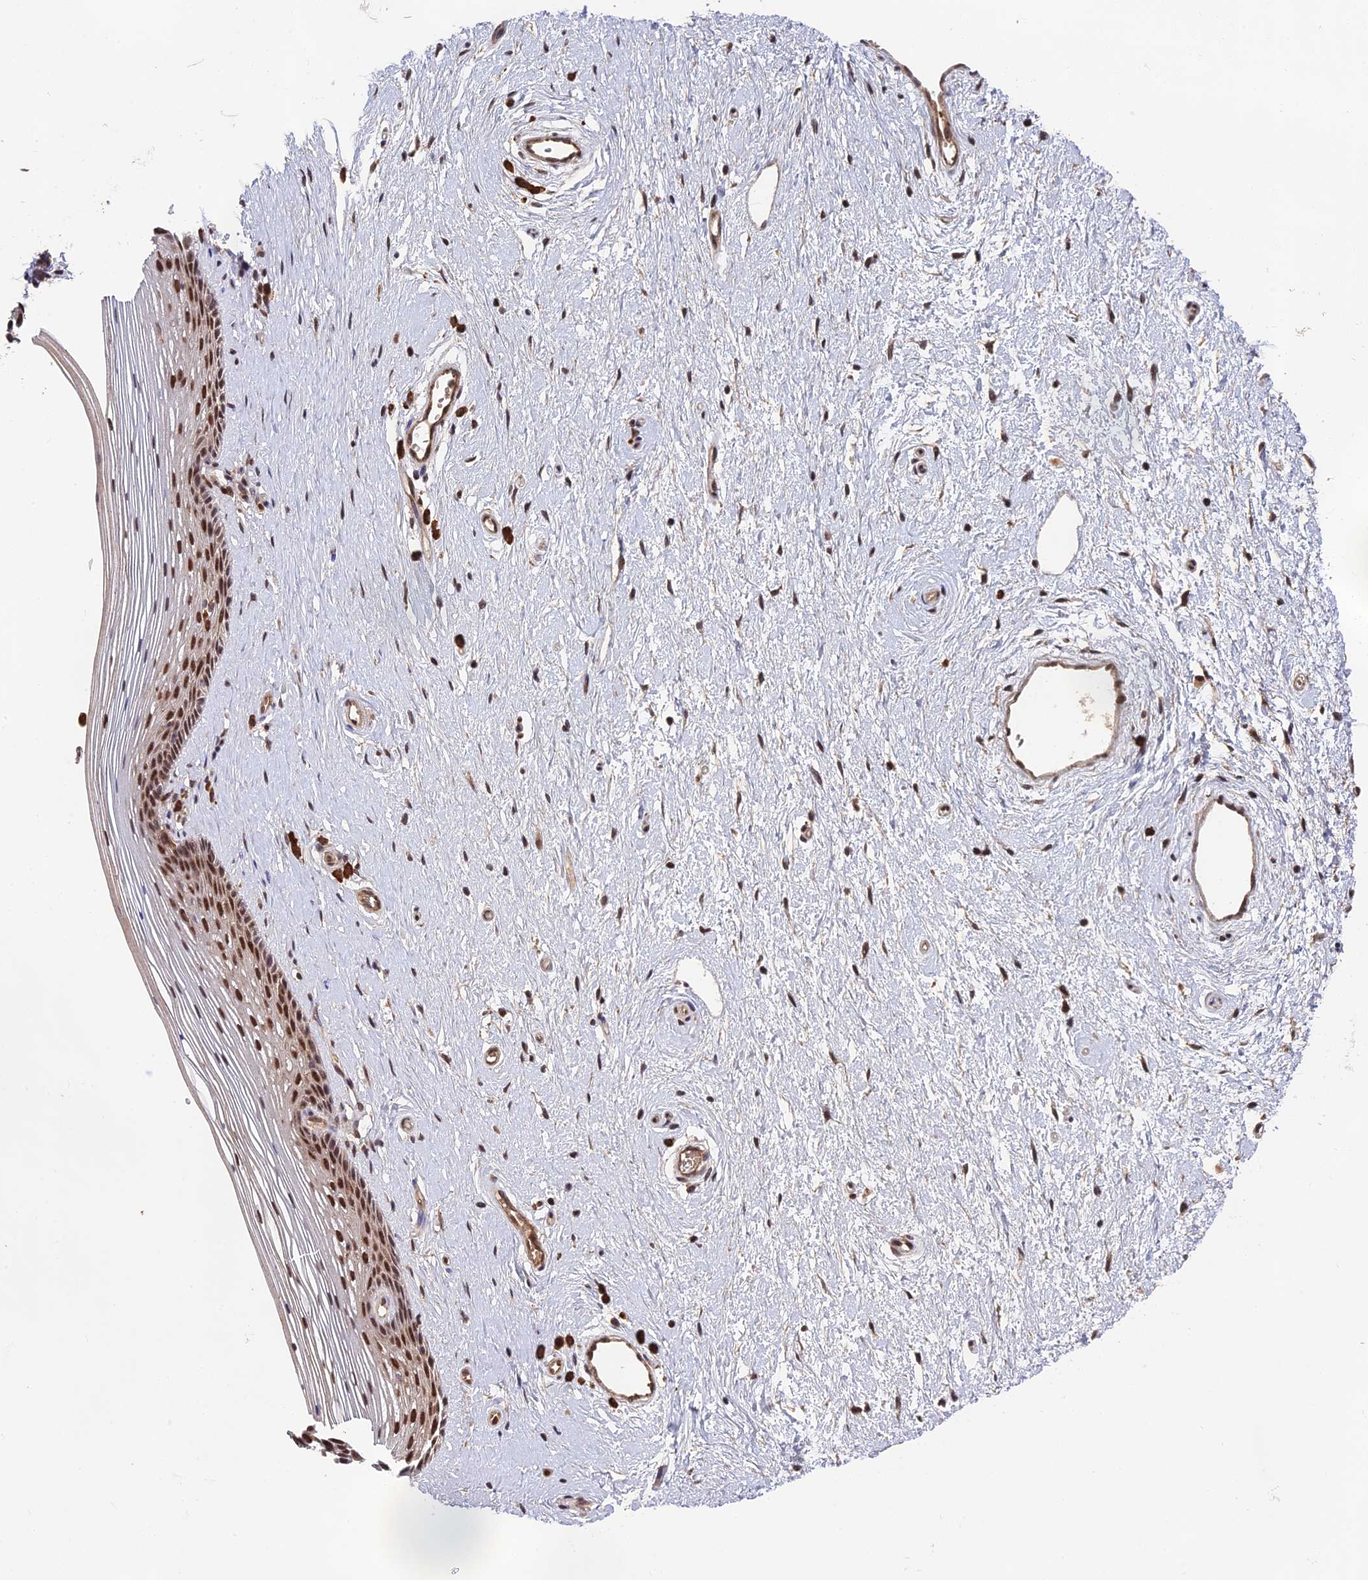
{"staining": {"intensity": "moderate", "quantity": ">75%", "location": "nuclear"}, "tissue": "vagina", "cell_type": "Squamous epithelial cells", "image_type": "normal", "snomed": [{"axis": "morphology", "description": "Normal tissue, NOS"}, {"axis": "topography", "description": "Vagina"}], "caption": "IHC image of normal human vagina stained for a protein (brown), which exhibits medium levels of moderate nuclear expression in about >75% of squamous epithelial cells.", "gene": "OSBPL1A", "patient": {"sex": "female", "age": 46}}